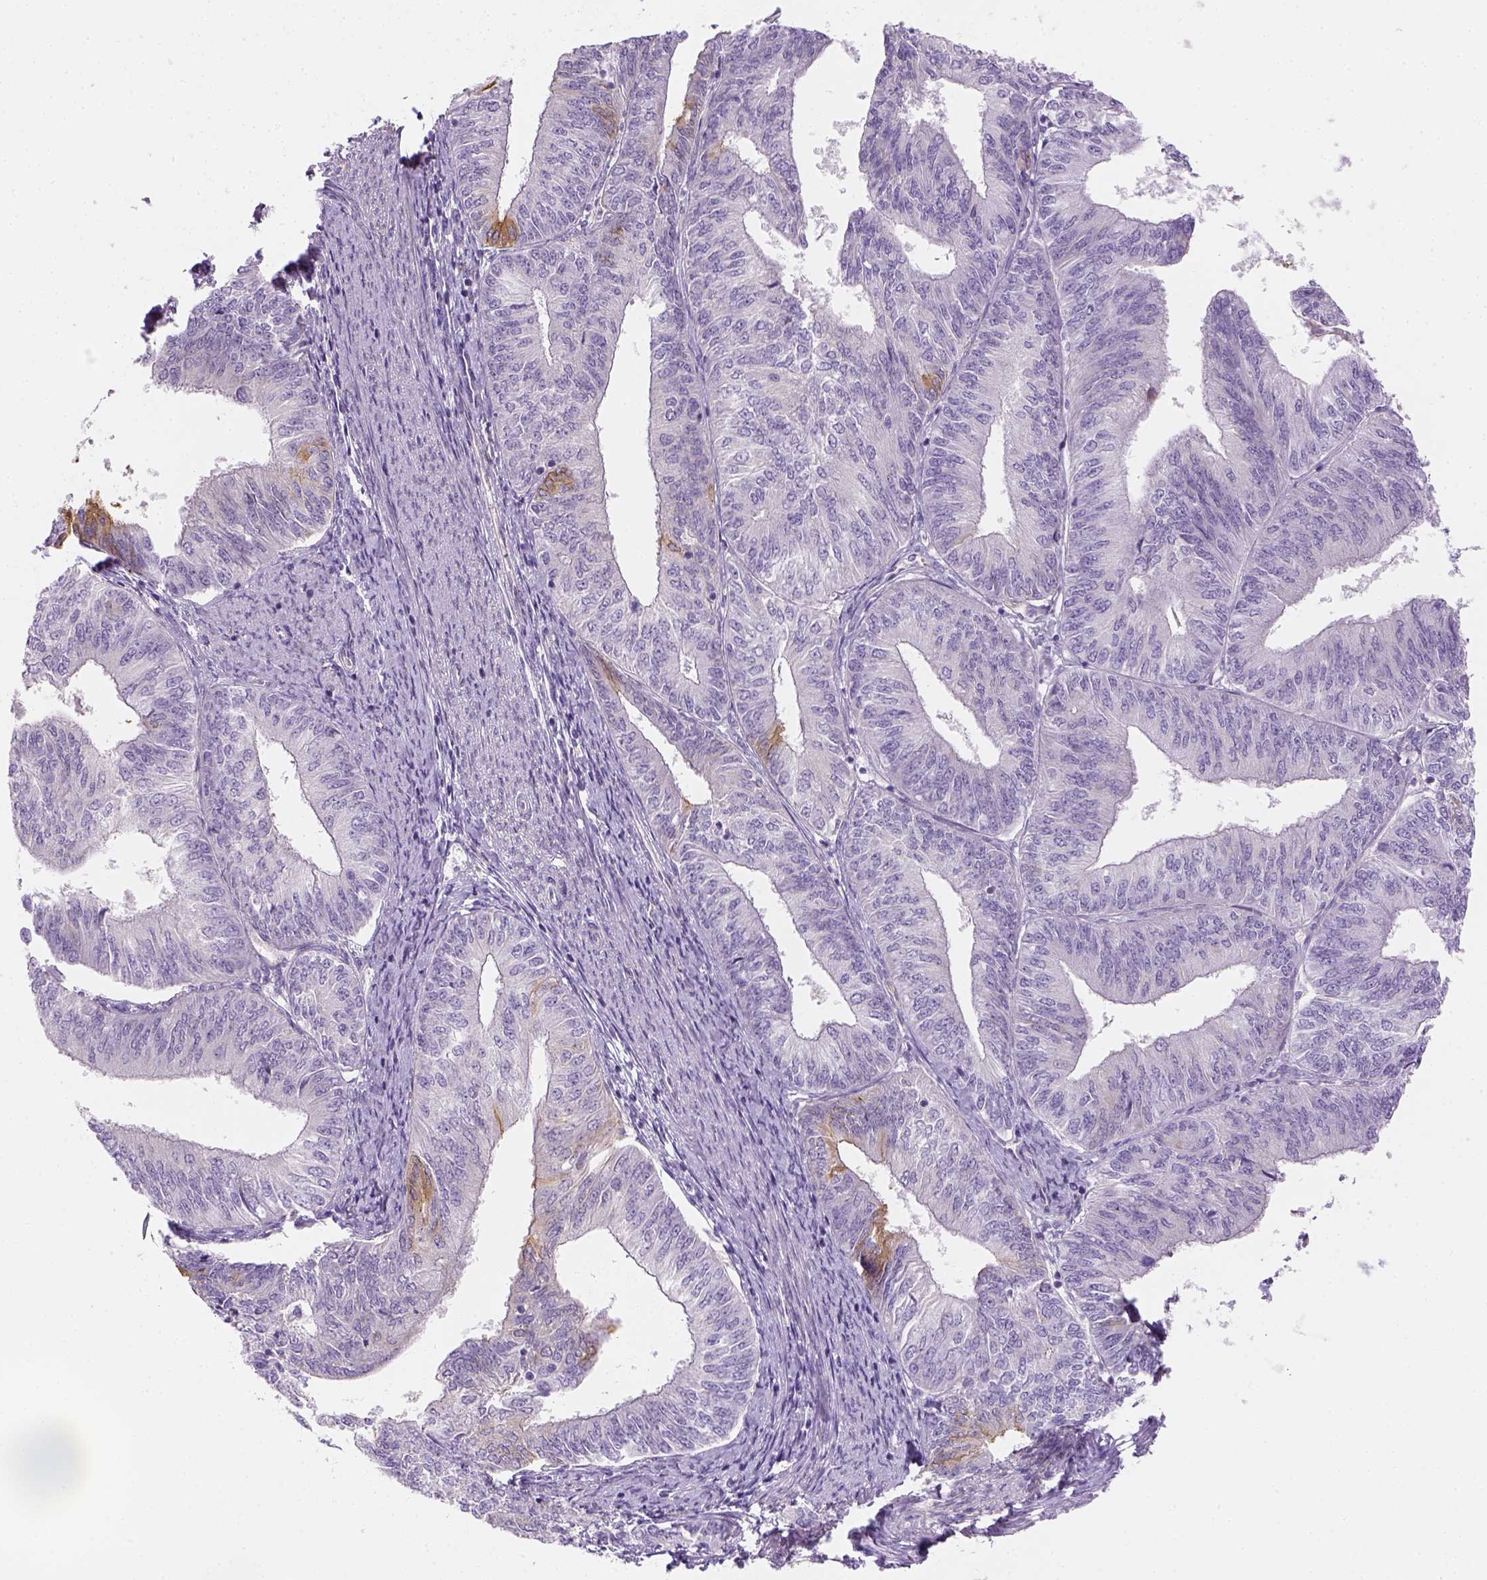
{"staining": {"intensity": "weak", "quantity": "<25%", "location": "cytoplasmic/membranous"}, "tissue": "endometrial cancer", "cell_type": "Tumor cells", "image_type": "cancer", "snomed": [{"axis": "morphology", "description": "Adenocarcinoma, NOS"}, {"axis": "topography", "description": "Endometrium"}], "caption": "A micrograph of endometrial cancer stained for a protein displays no brown staining in tumor cells.", "gene": "CACNB1", "patient": {"sex": "female", "age": 58}}